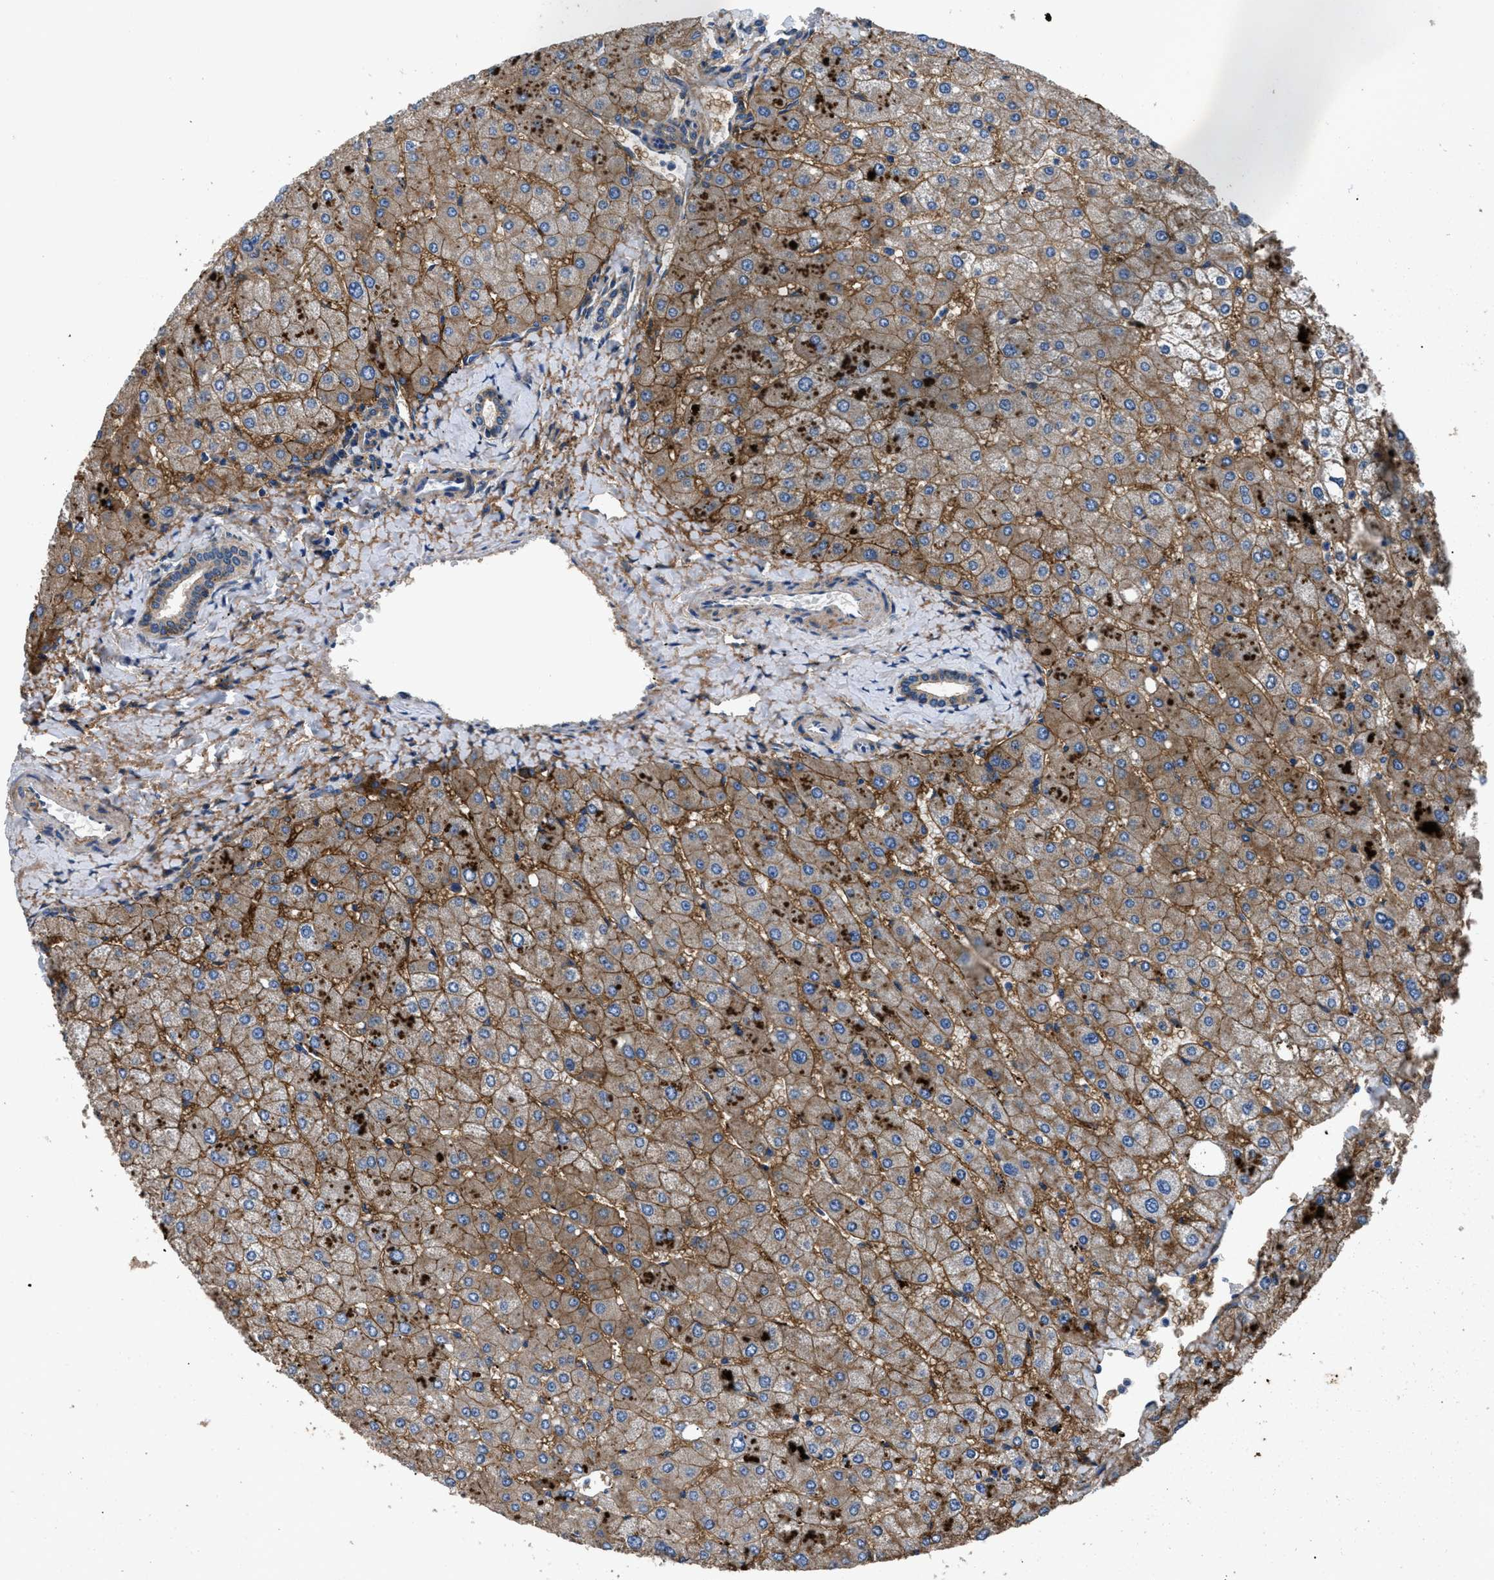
{"staining": {"intensity": "weak", "quantity": ">75%", "location": "cytoplasmic/membranous"}, "tissue": "liver", "cell_type": "Cholangiocytes", "image_type": "normal", "snomed": [{"axis": "morphology", "description": "Normal tissue, NOS"}, {"axis": "topography", "description": "Liver"}], "caption": "Immunohistochemical staining of benign liver displays weak cytoplasmic/membranous protein expression in about >75% of cholangiocytes.", "gene": "CD276", "patient": {"sex": "male", "age": 55}}